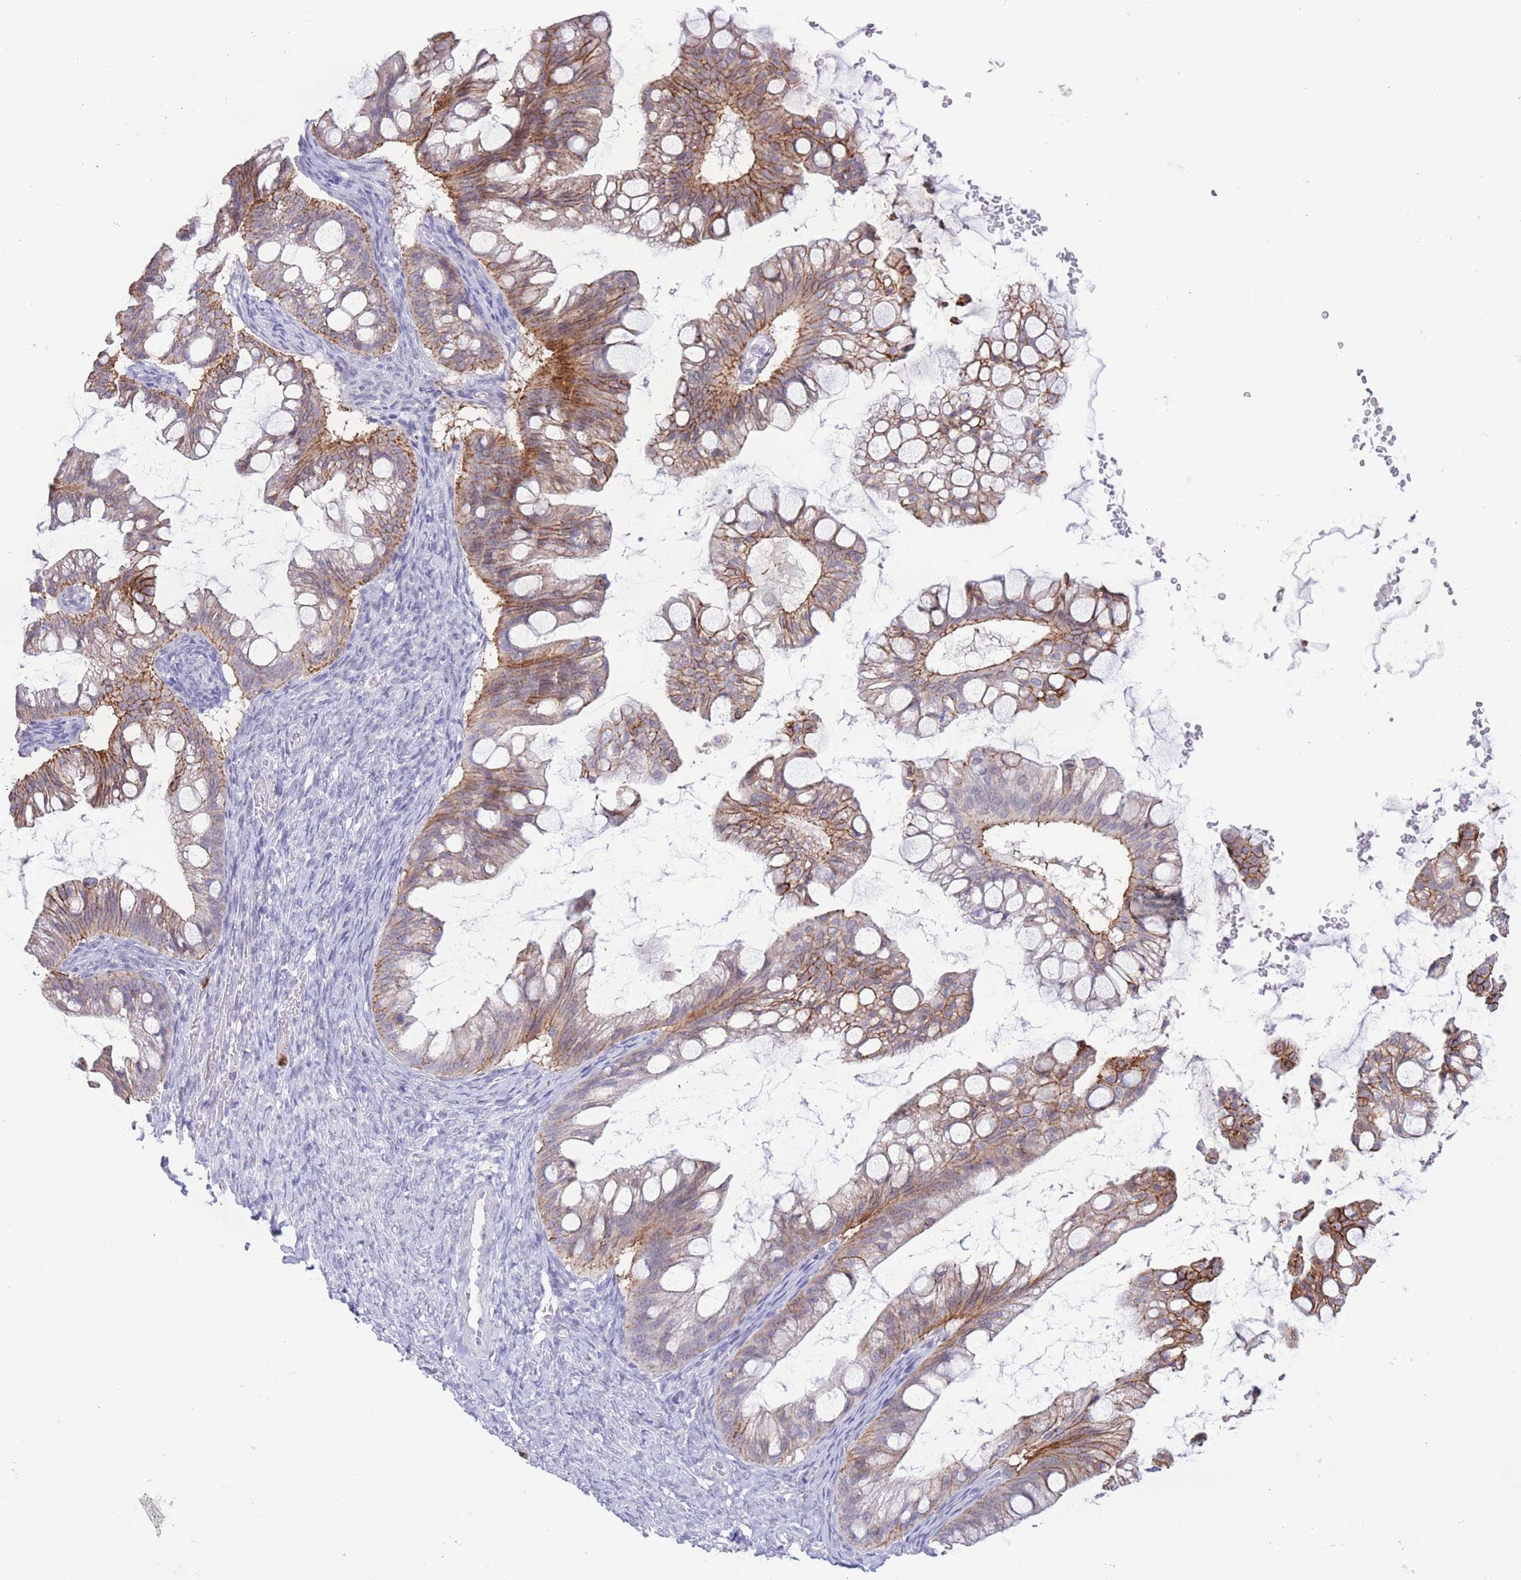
{"staining": {"intensity": "moderate", "quantity": "25%-75%", "location": "cytoplasmic/membranous"}, "tissue": "ovarian cancer", "cell_type": "Tumor cells", "image_type": "cancer", "snomed": [{"axis": "morphology", "description": "Cystadenocarcinoma, mucinous, NOS"}, {"axis": "topography", "description": "Ovary"}], "caption": "IHC of human ovarian cancer exhibits medium levels of moderate cytoplasmic/membranous positivity in about 25%-75% of tumor cells.", "gene": "LCLAT1", "patient": {"sex": "female", "age": 73}}